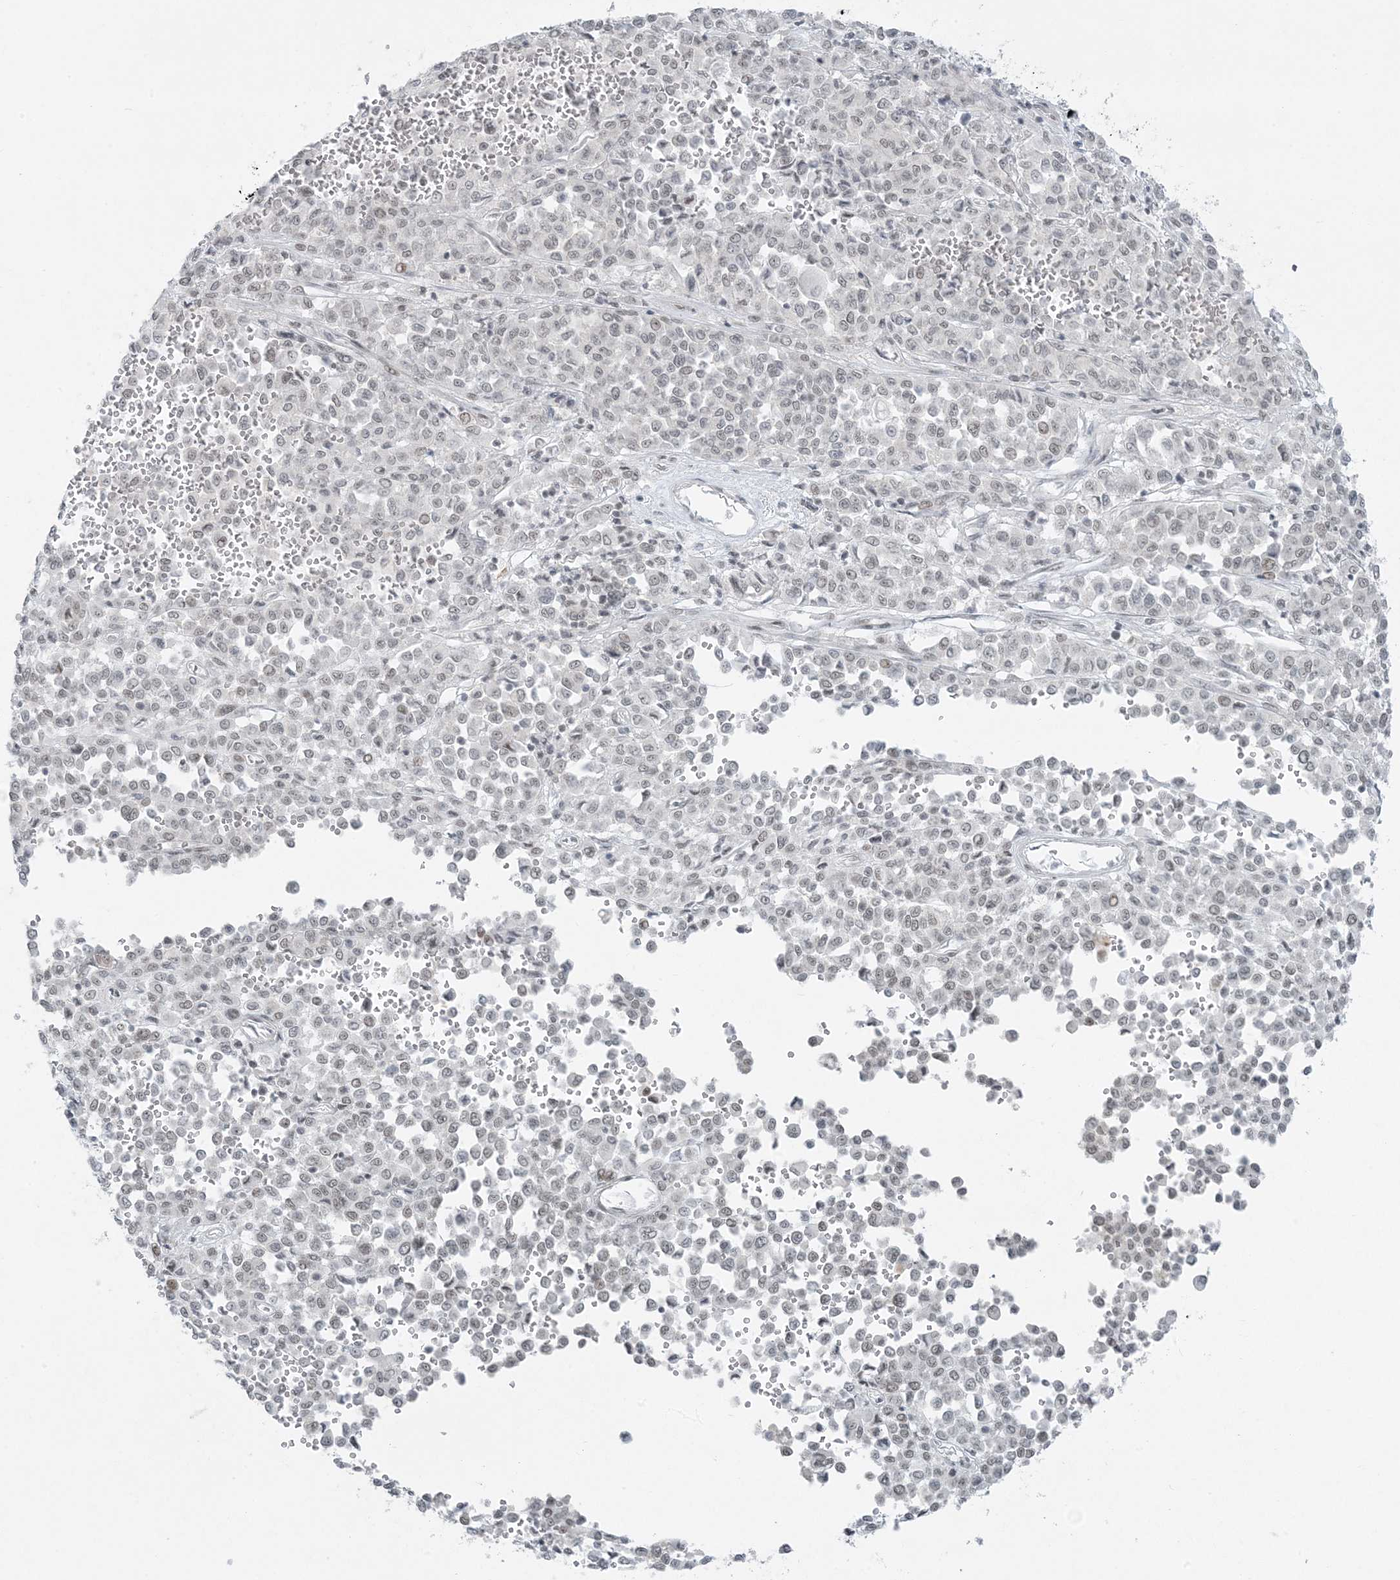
{"staining": {"intensity": "negative", "quantity": "none", "location": "none"}, "tissue": "melanoma", "cell_type": "Tumor cells", "image_type": "cancer", "snomed": [{"axis": "morphology", "description": "Malignant melanoma, Metastatic site"}, {"axis": "topography", "description": "Pancreas"}], "caption": "An image of human melanoma is negative for staining in tumor cells.", "gene": "ZNF787", "patient": {"sex": "female", "age": 30}}